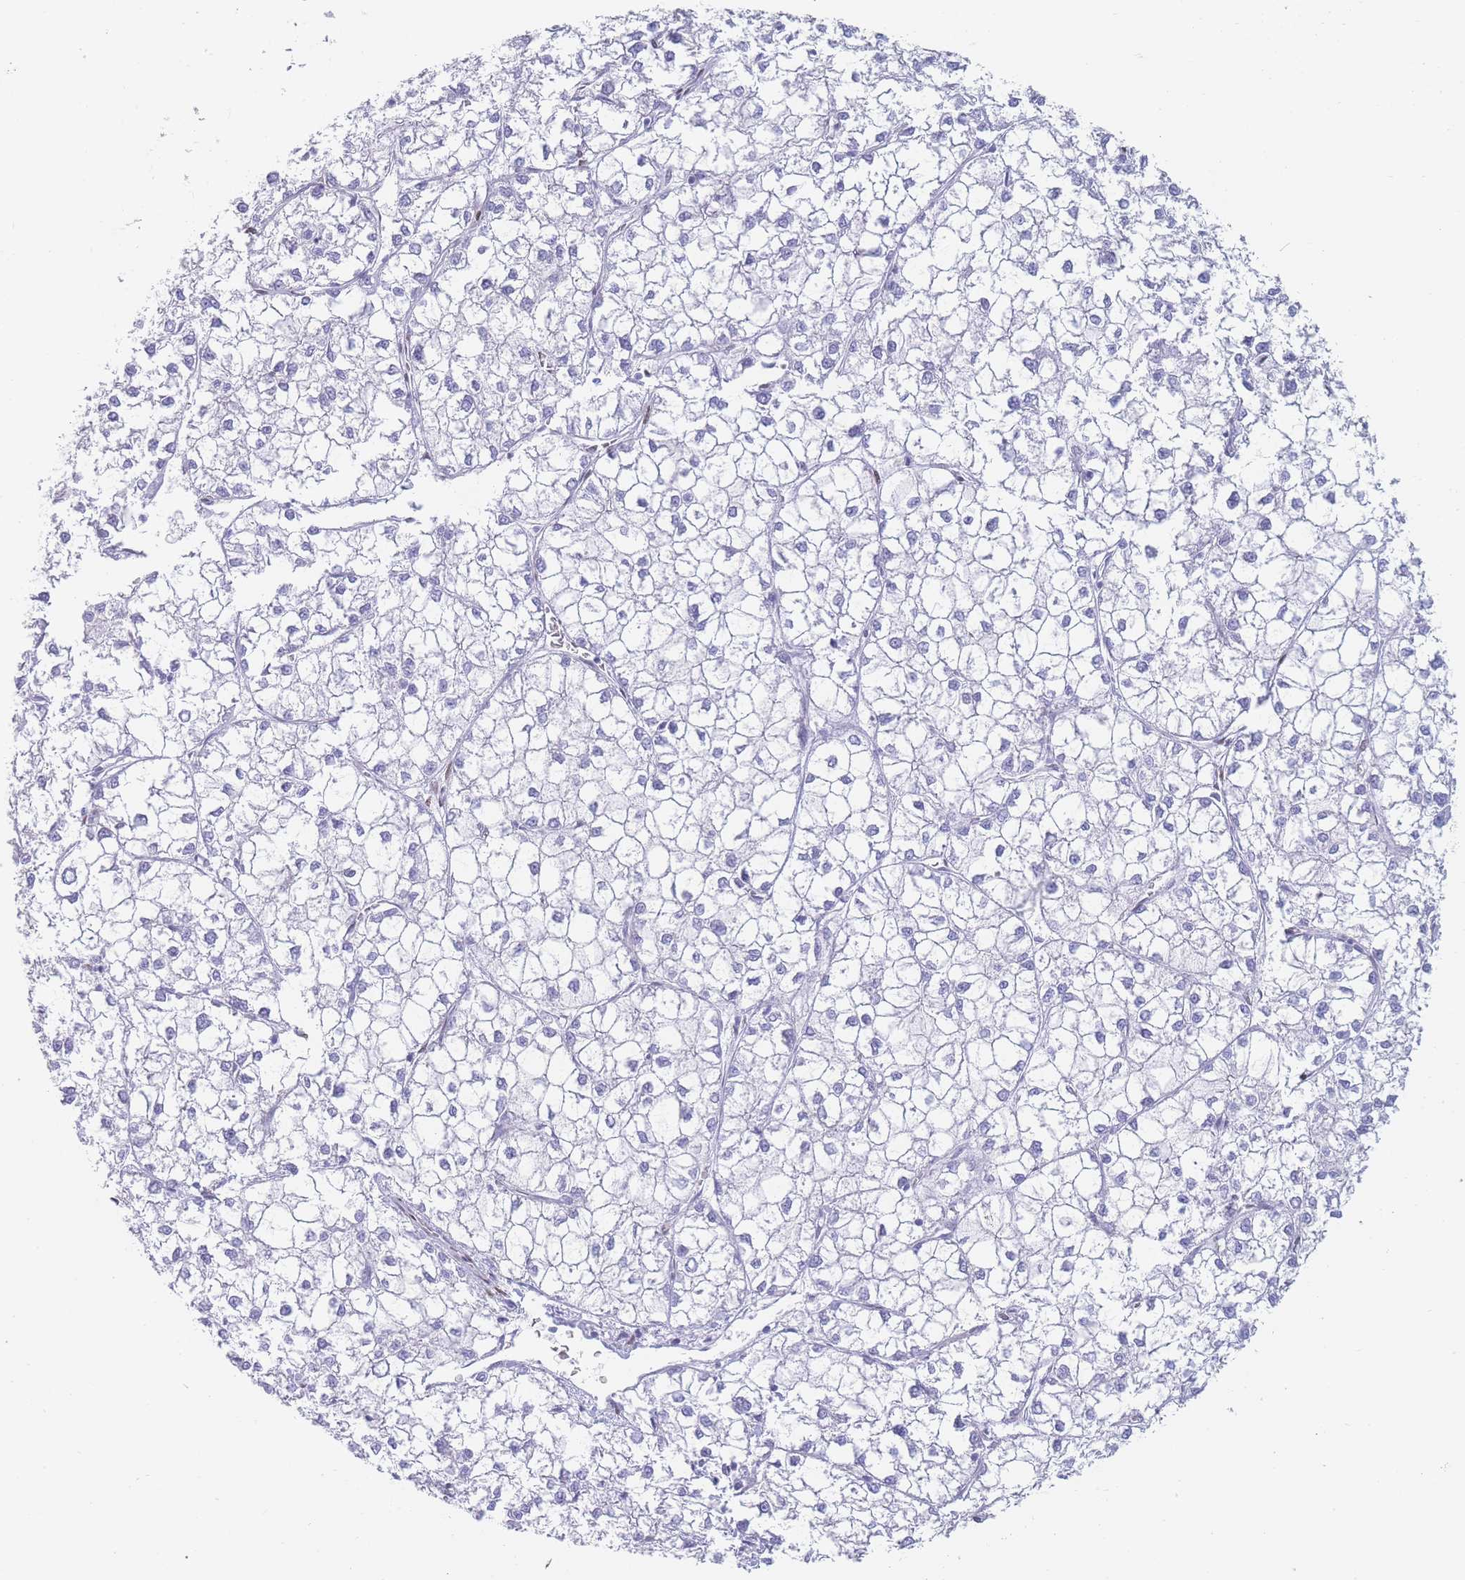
{"staining": {"intensity": "negative", "quantity": "none", "location": "none"}, "tissue": "liver cancer", "cell_type": "Tumor cells", "image_type": "cancer", "snomed": [{"axis": "morphology", "description": "Carcinoma, Hepatocellular, NOS"}, {"axis": "topography", "description": "Liver"}], "caption": "A micrograph of liver hepatocellular carcinoma stained for a protein demonstrates no brown staining in tumor cells.", "gene": "PSMB5", "patient": {"sex": "female", "age": 43}}